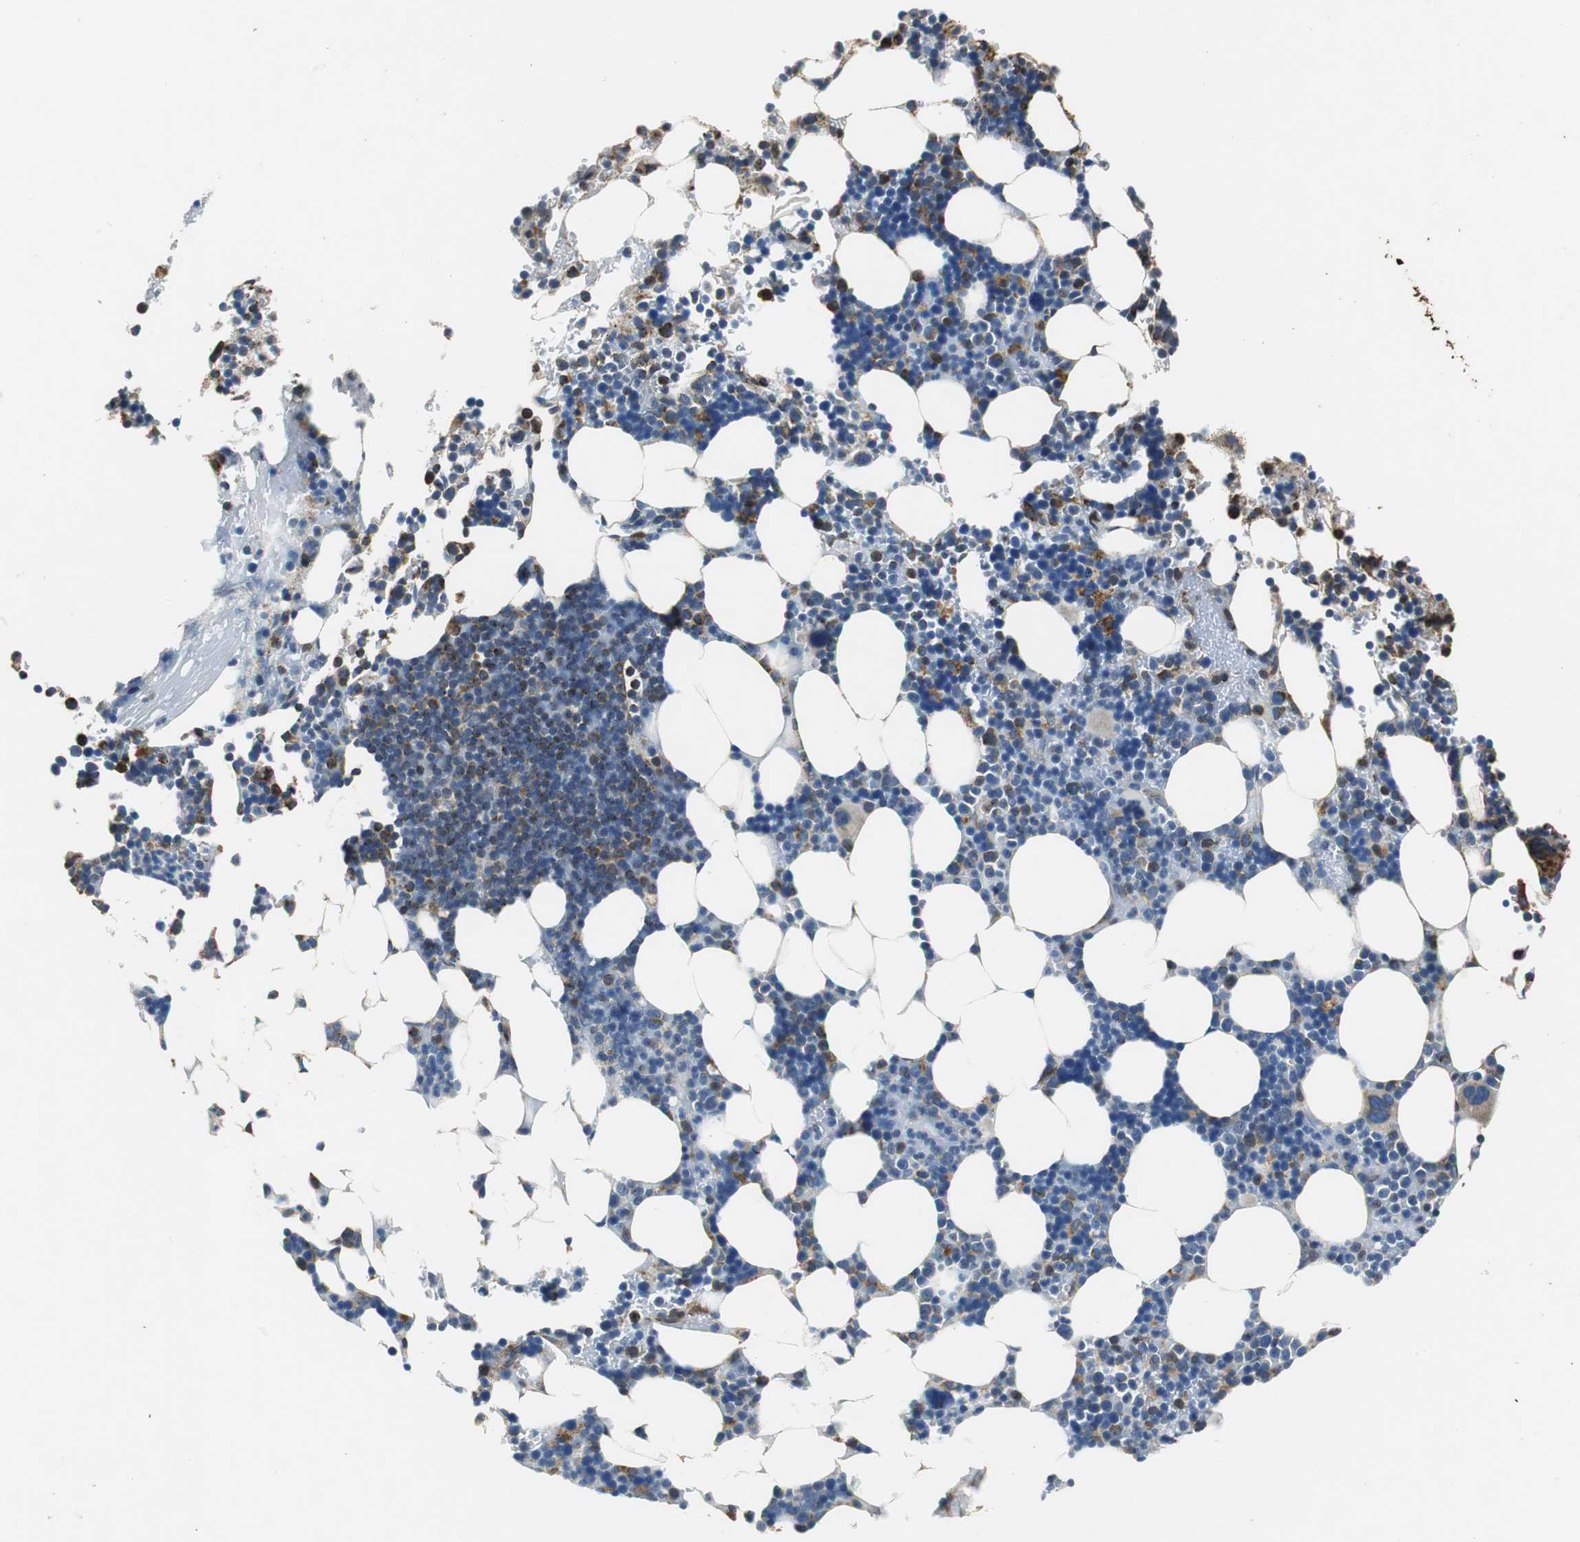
{"staining": {"intensity": "moderate", "quantity": "<25%", "location": "cytoplasmic/membranous"}, "tissue": "bone marrow", "cell_type": "Hematopoietic cells", "image_type": "normal", "snomed": [{"axis": "morphology", "description": "Normal tissue, NOS"}, {"axis": "topography", "description": "Bone marrow"}], "caption": "Bone marrow stained for a protein (brown) exhibits moderate cytoplasmic/membranous positive positivity in approximately <25% of hematopoietic cells.", "gene": "GSTK1", "patient": {"sex": "female", "age": 73}}